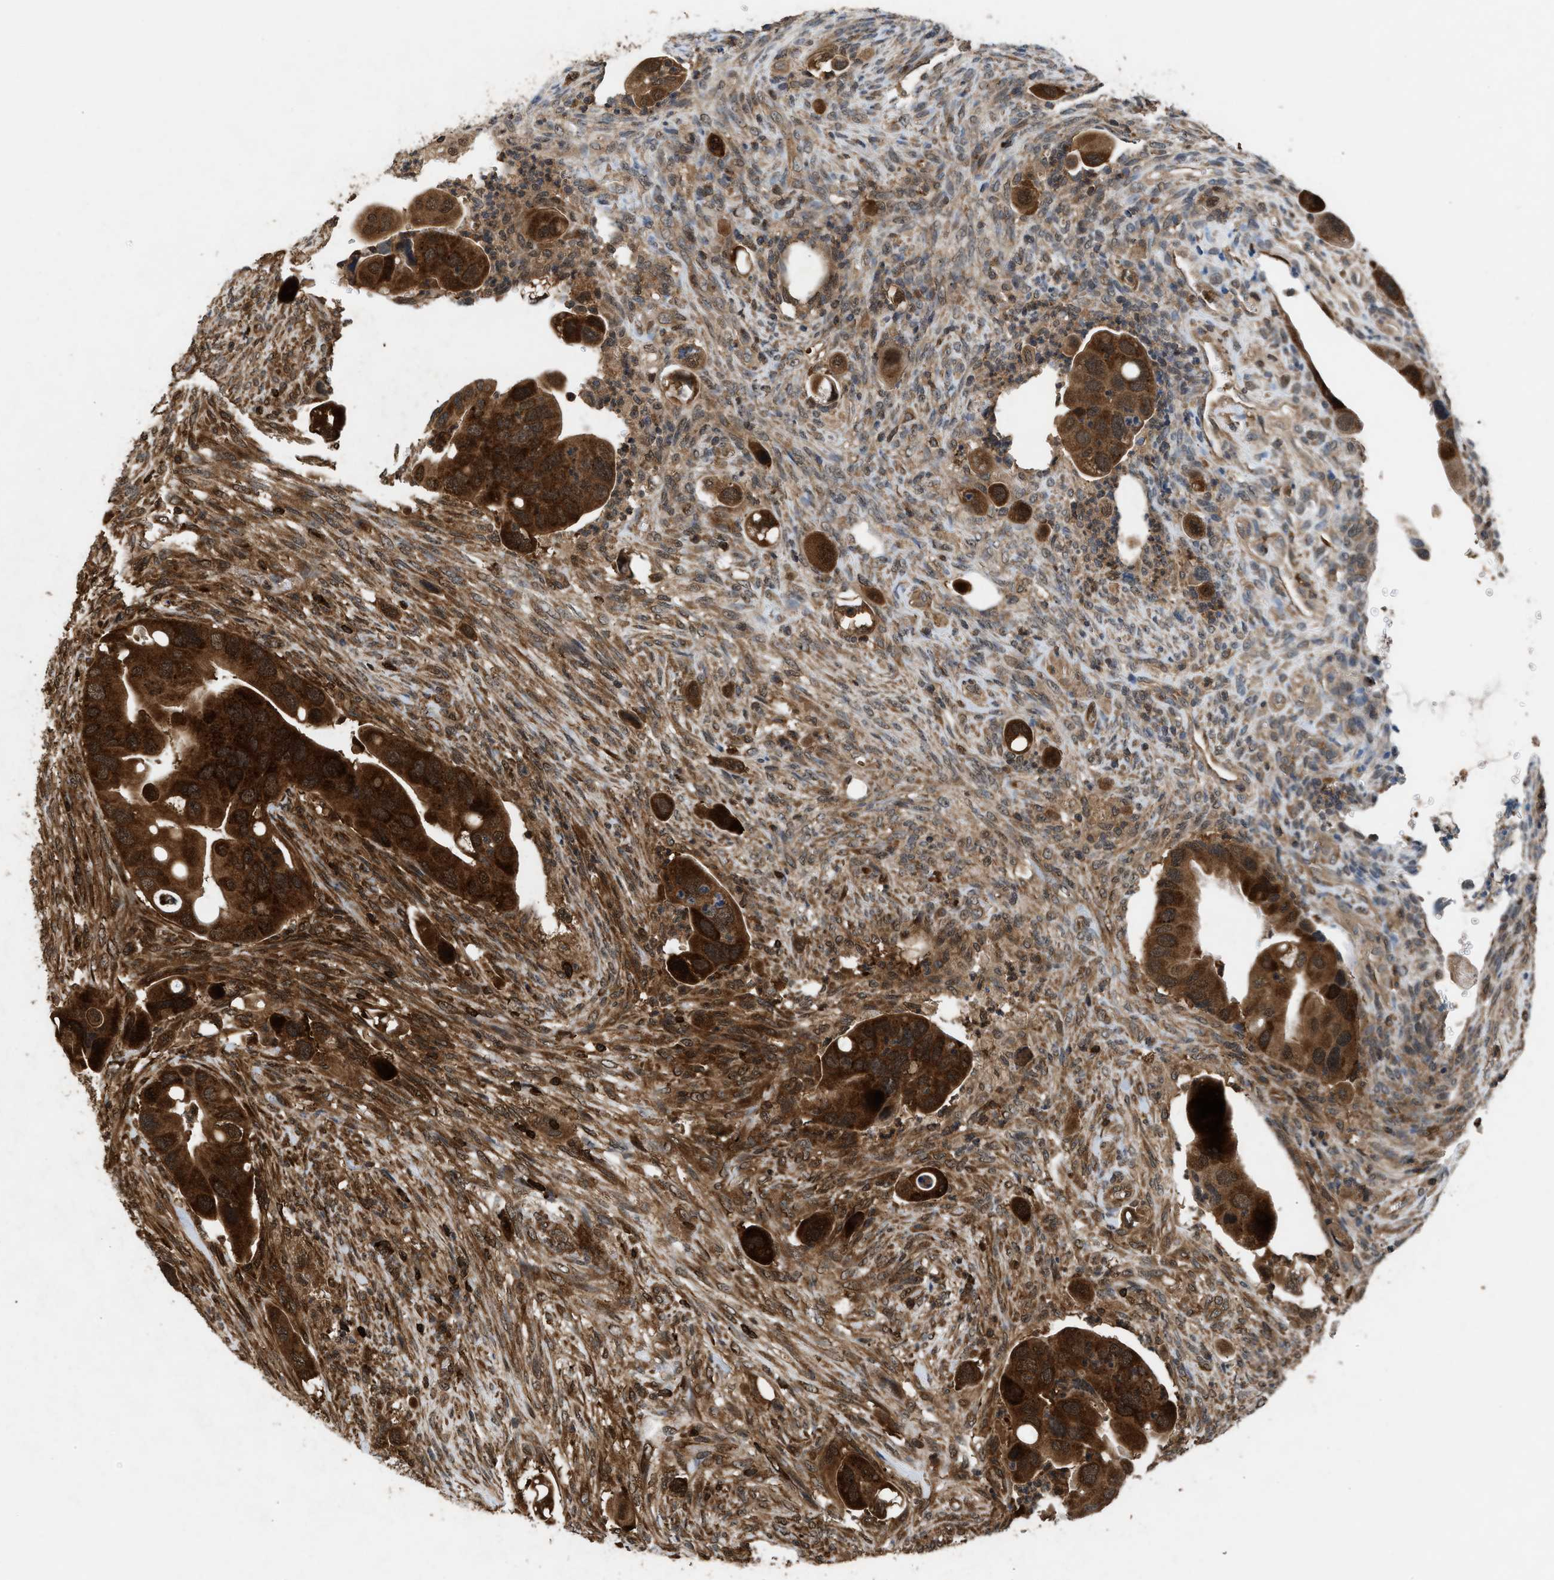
{"staining": {"intensity": "strong", "quantity": ">75%", "location": "cytoplasmic/membranous,nuclear"}, "tissue": "colorectal cancer", "cell_type": "Tumor cells", "image_type": "cancer", "snomed": [{"axis": "morphology", "description": "Adenocarcinoma, NOS"}, {"axis": "topography", "description": "Rectum"}], "caption": "Protein expression analysis of human colorectal cancer (adenocarcinoma) reveals strong cytoplasmic/membranous and nuclear expression in about >75% of tumor cells.", "gene": "OXSR1", "patient": {"sex": "female", "age": 57}}